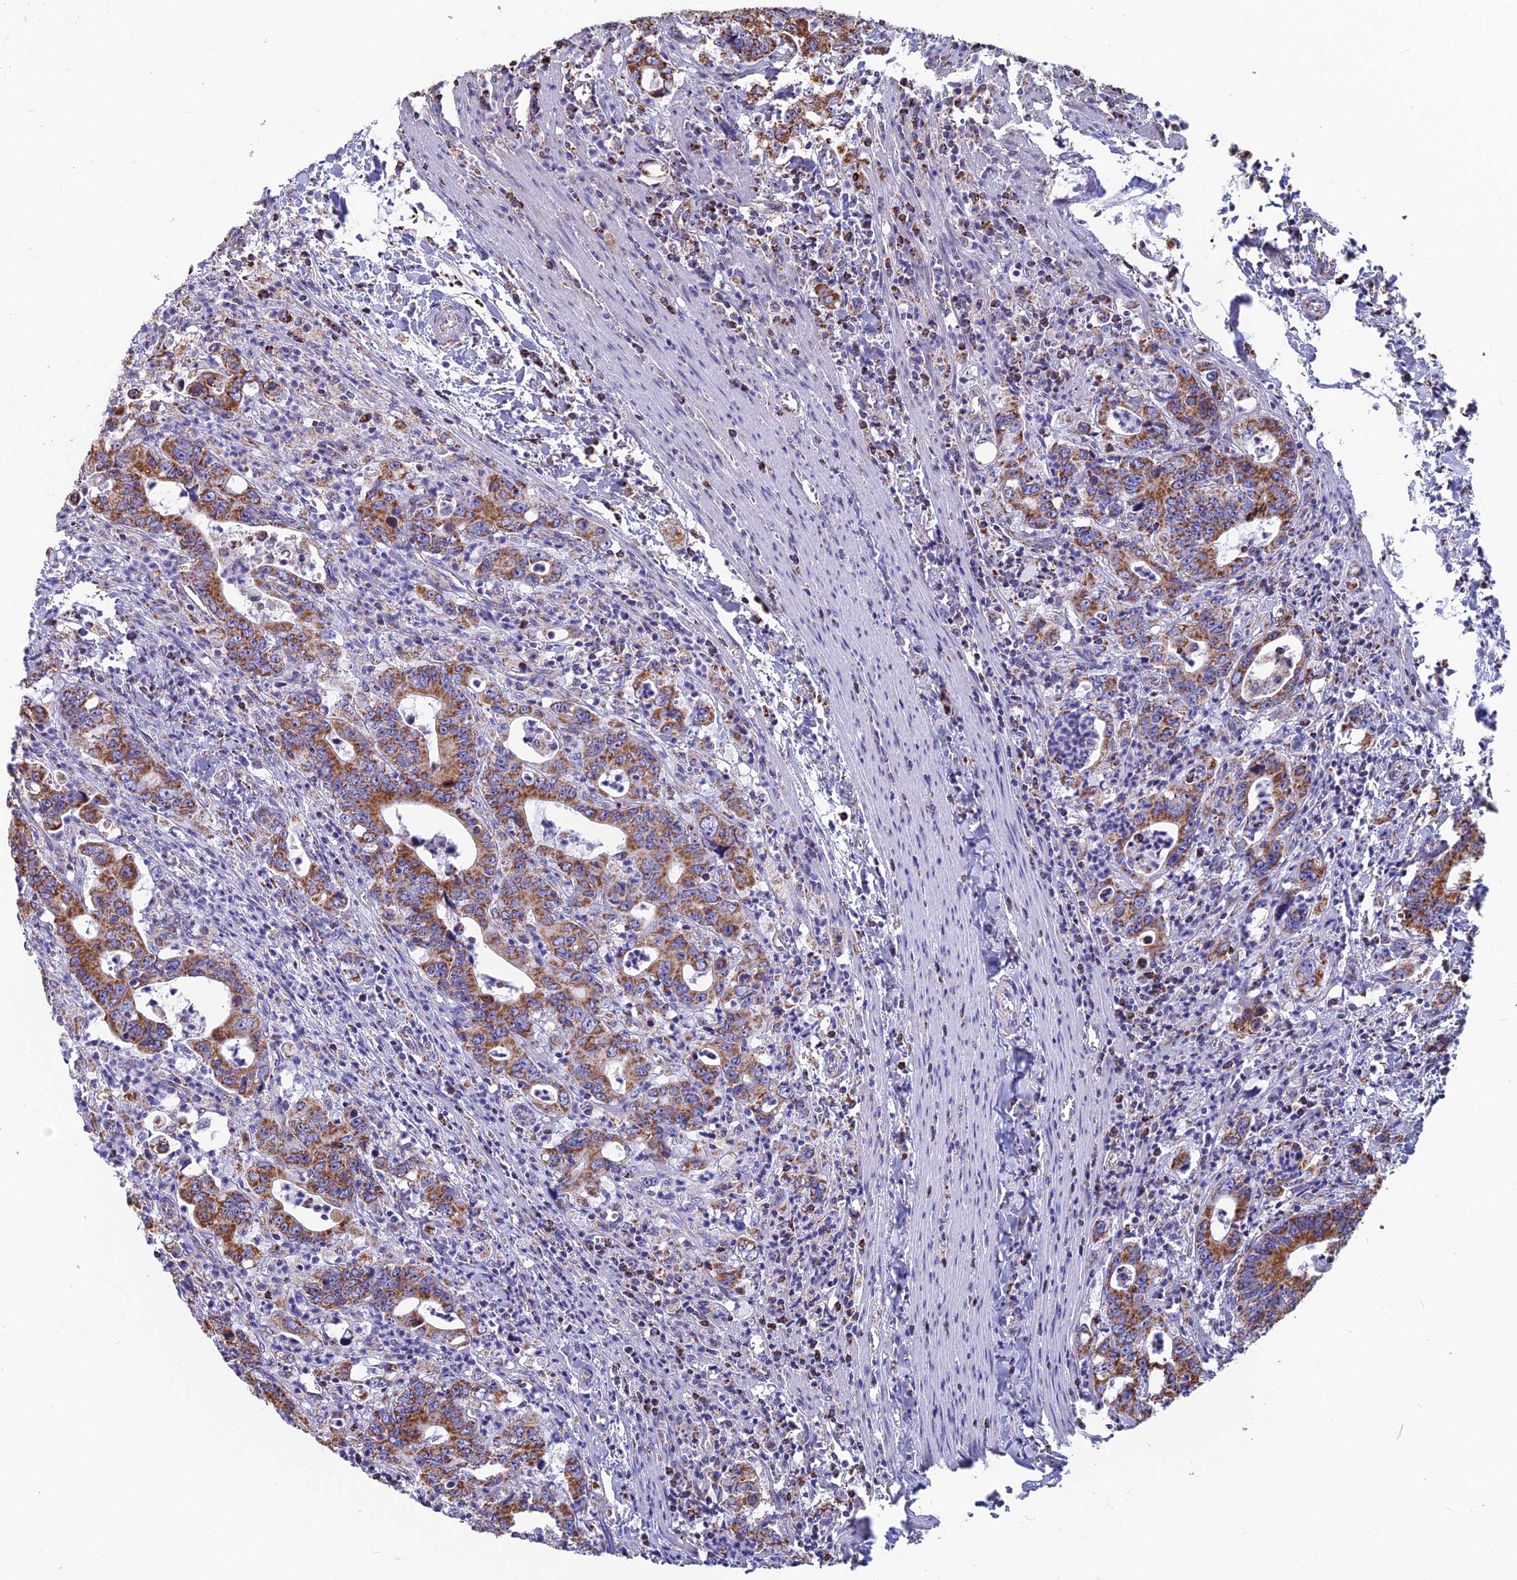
{"staining": {"intensity": "strong", "quantity": ">75%", "location": "cytoplasmic/membranous"}, "tissue": "colorectal cancer", "cell_type": "Tumor cells", "image_type": "cancer", "snomed": [{"axis": "morphology", "description": "Adenocarcinoma, NOS"}, {"axis": "topography", "description": "Colon"}], "caption": "Immunohistochemical staining of colorectal adenocarcinoma reveals strong cytoplasmic/membranous protein positivity in approximately >75% of tumor cells.", "gene": "CS", "patient": {"sex": "female", "age": 75}}